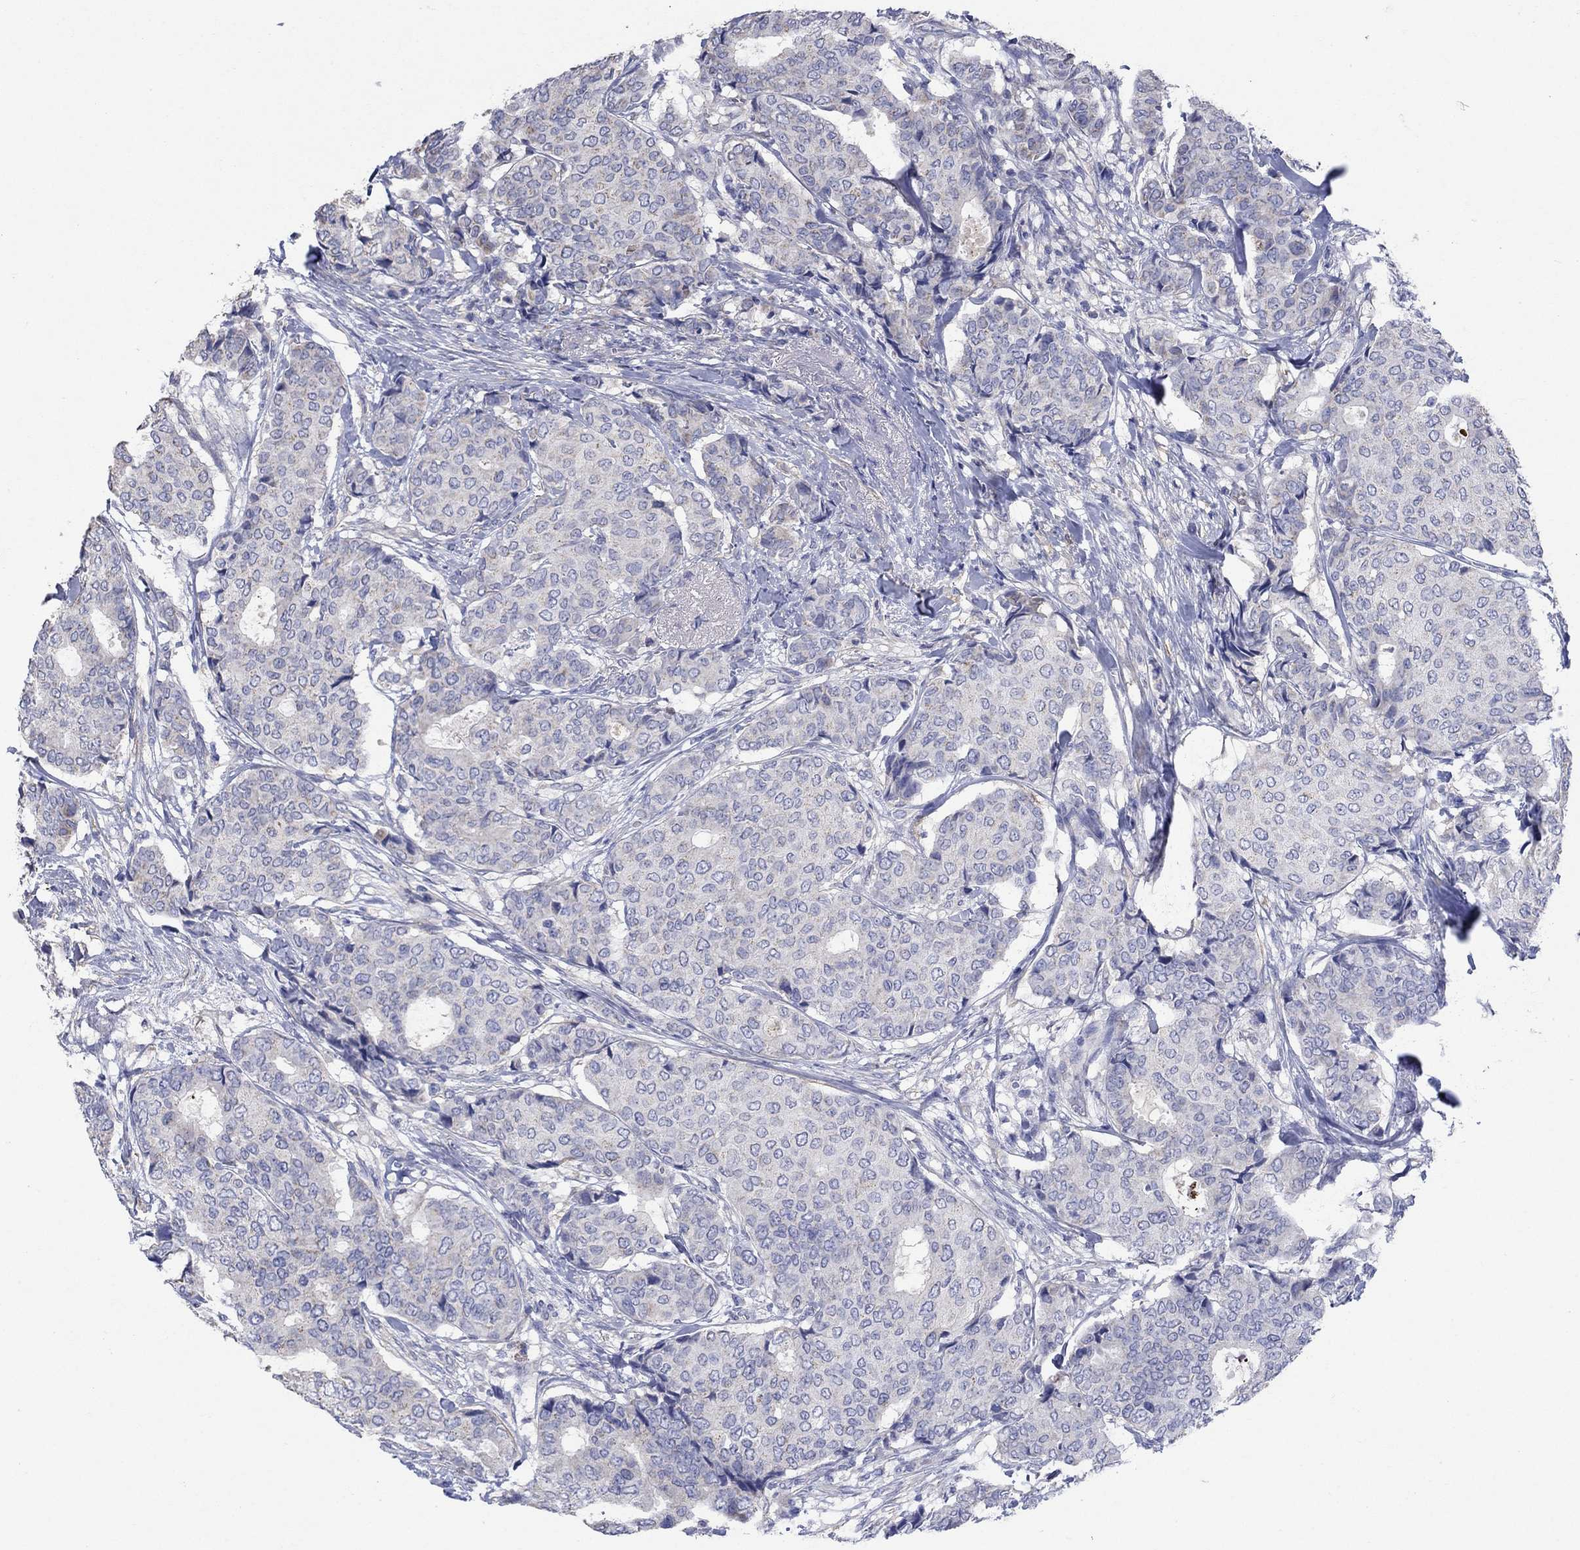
{"staining": {"intensity": "negative", "quantity": "none", "location": "none"}, "tissue": "breast cancer", "cell_type": "Tumor cells", "image_type": "cancer", "snomed": [{"axis": "morphology", "description": "Duct carcinoma"}, {"axis": "topography", "description": "Breast"}], "caption": "Immunohistochemistry of breast cancer demonstrates no positivity in tumor cells.", "gene": "CLVS1", "patient": {"sex": "female", "age": 75}}